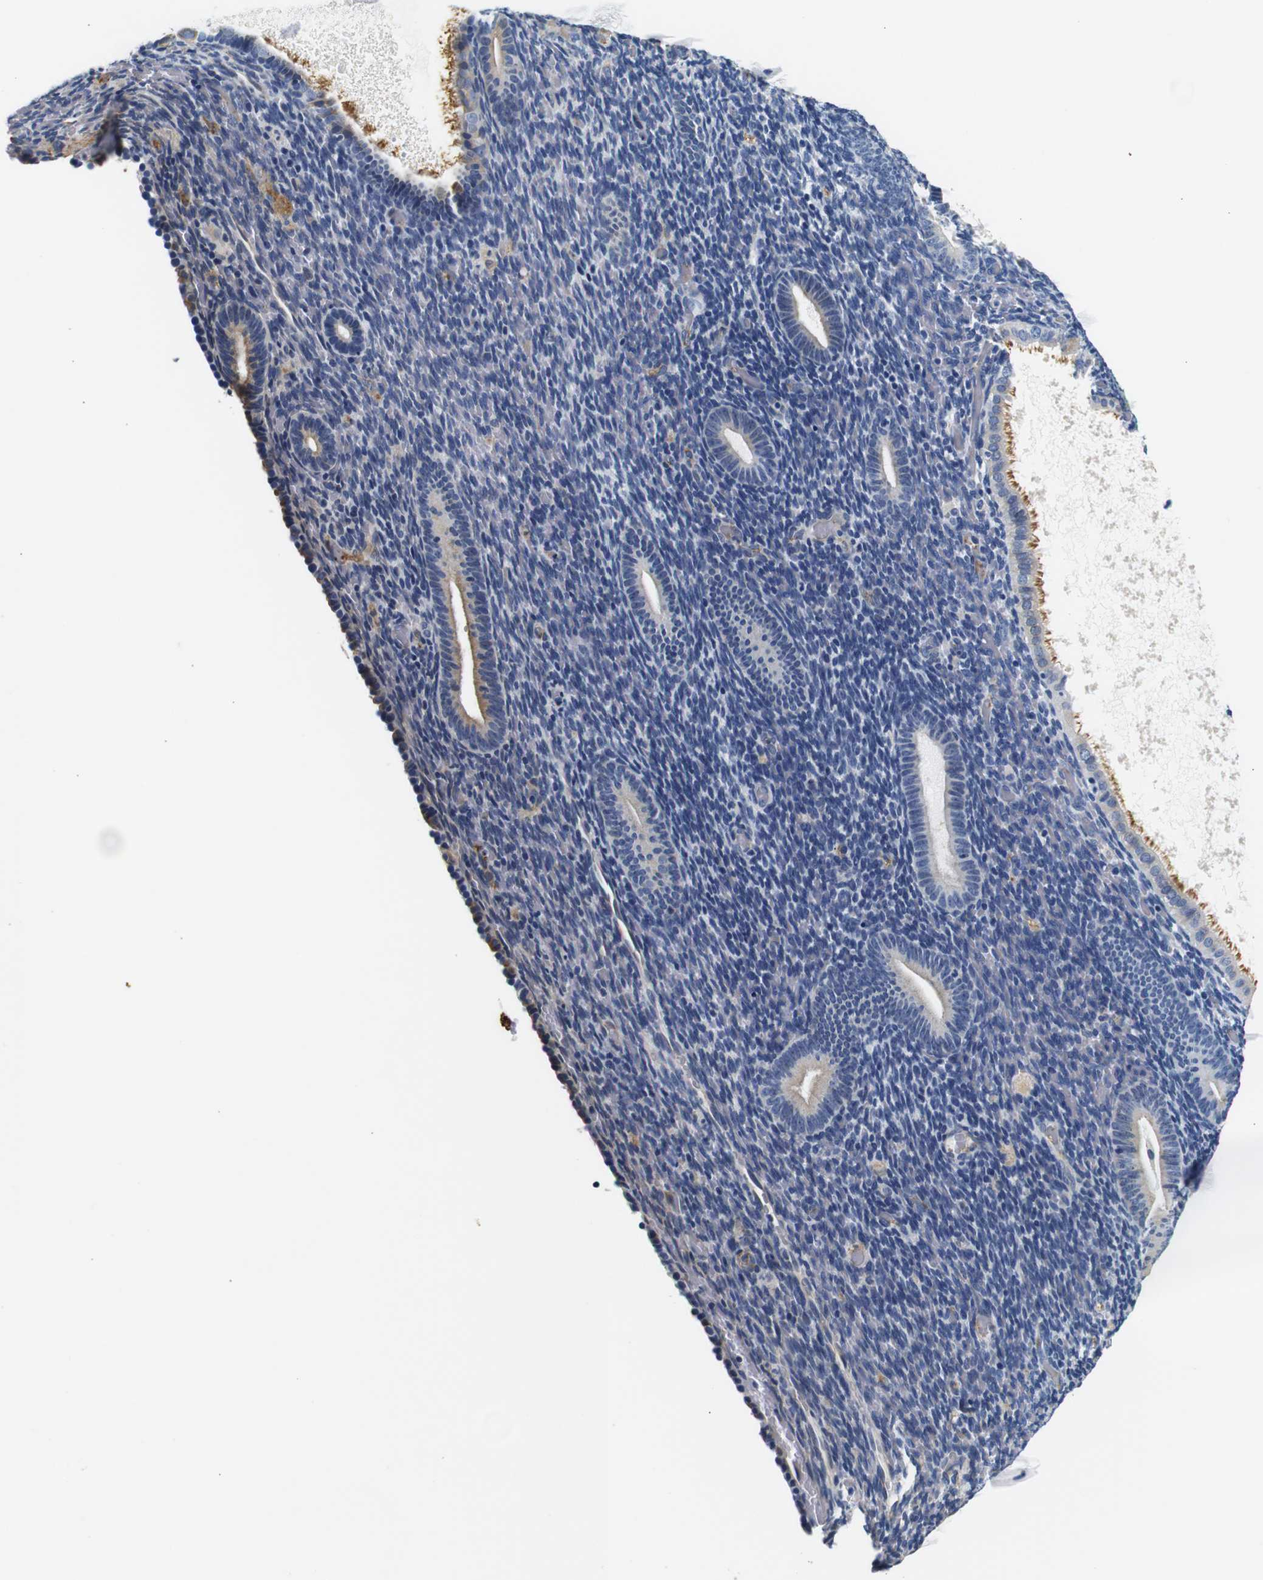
{"staining": {"intensity": "negative", "quantity": "none", "location": "none"}, "tissue": "endometrium", "cell_type": "Cells in endometrial stroma", "image_type": "normal", "snomed": [{"axis": "morphology", "description": "Normal tissue, NOS"}, {"axis": "topography", "description": "Endometrium"}], "caption": "A histopathology image of endometrium stained for a protein shows no brown staining in cells in endometrial stroma.", "gene": "GP1BA", "patient": {"sex": "female", "age": 51}}